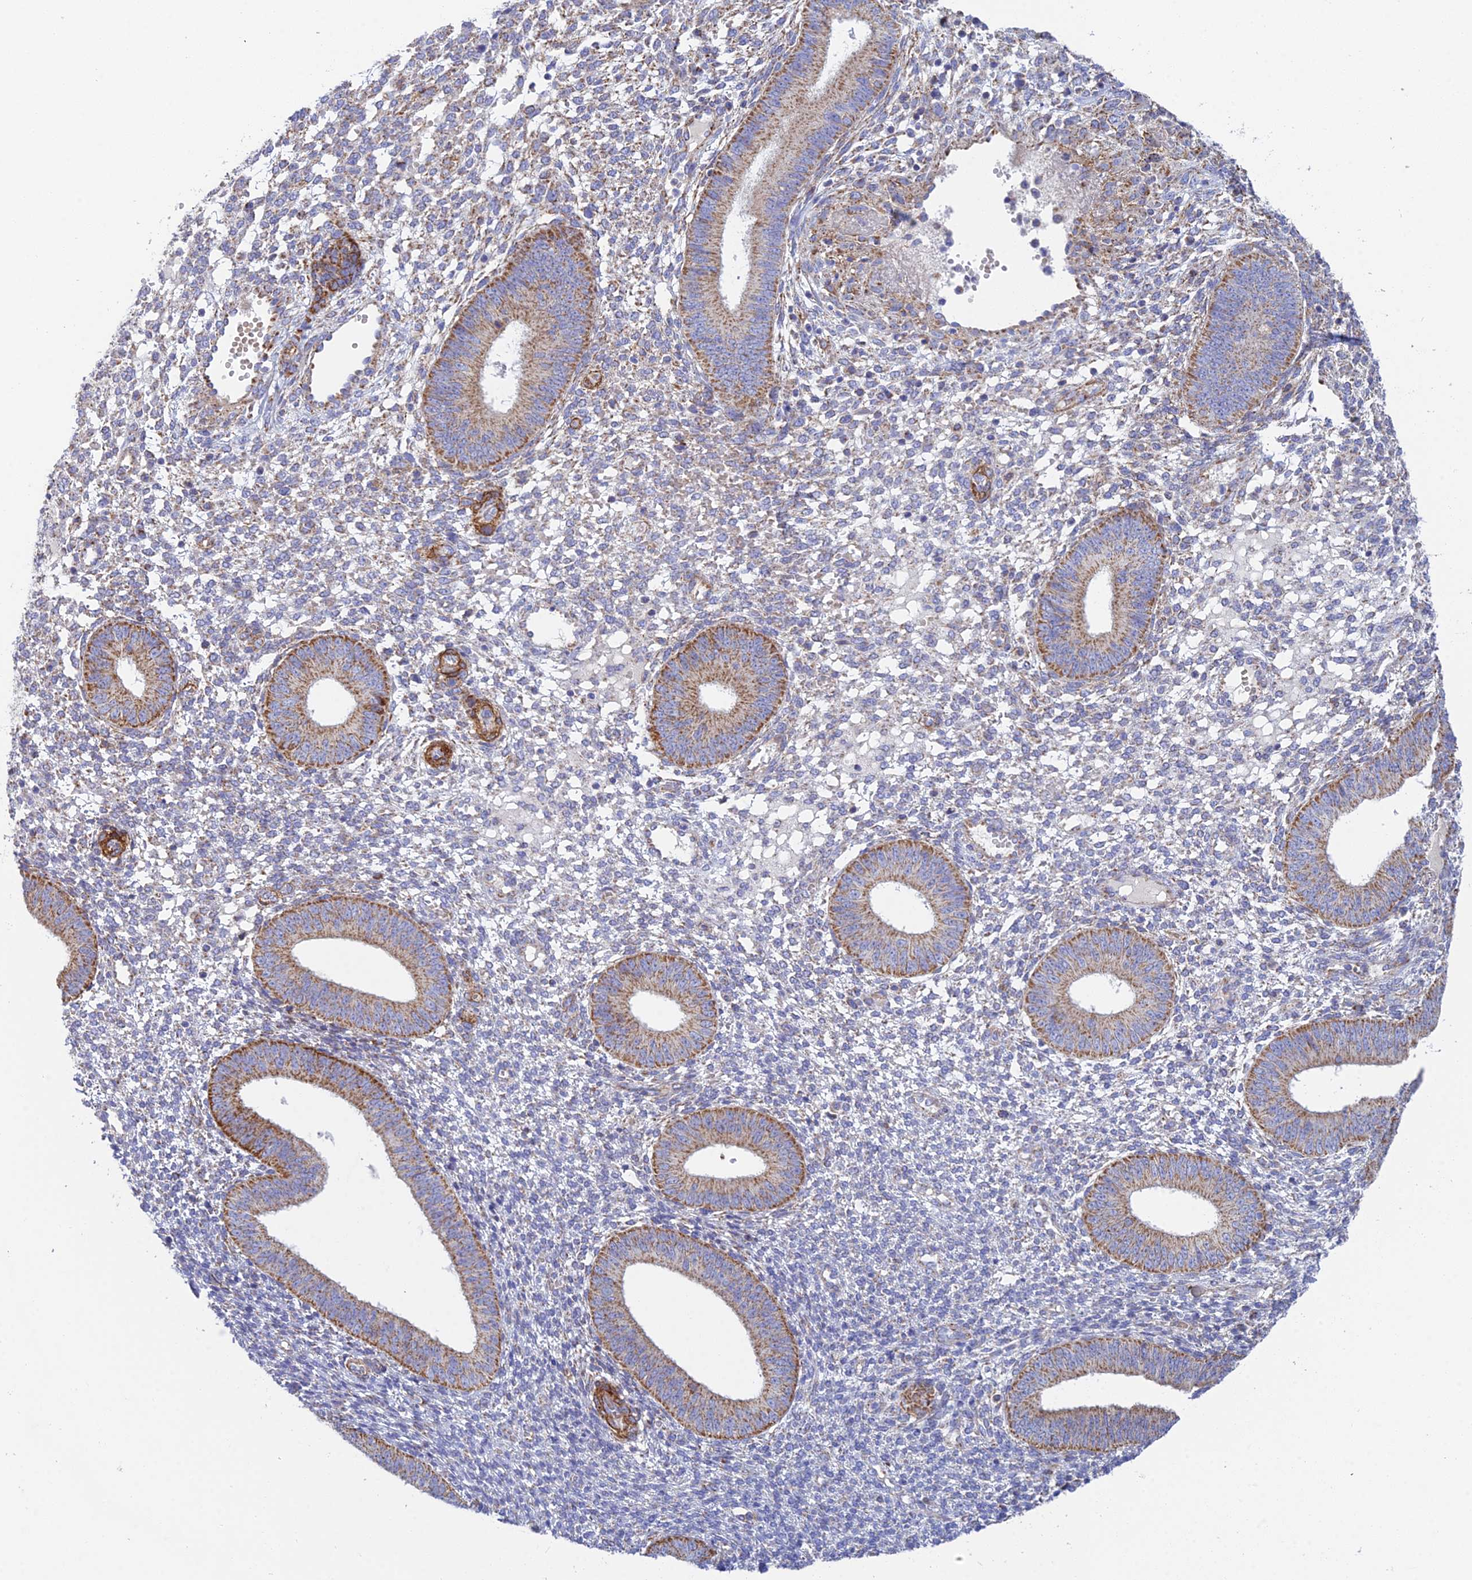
{"staining": {"intensity": "moderate", "quantity": "<25%", "location": "cytoplasmic/membranous"}, "tissue": "endometrium", "cell_type": "Cells in endometrial stroma", "image_type": "normal", "snomed": [{"axis": "morphology", "description": "Normal tissue, NOS"}, {"axis": "topography", "description": "Endometrium"}], "caption": "Immunohistochemical staining of benign endometrium exhibits moderate cytoplasmic/membranous protein staining in about <25% of cells in endometrial stroma. Immunohistochemistry (ihc) stains the protein in brown and the nuclei are stained blue.", "gene": "CSPG4", "patient": {"sex": "female", "age": 49}}